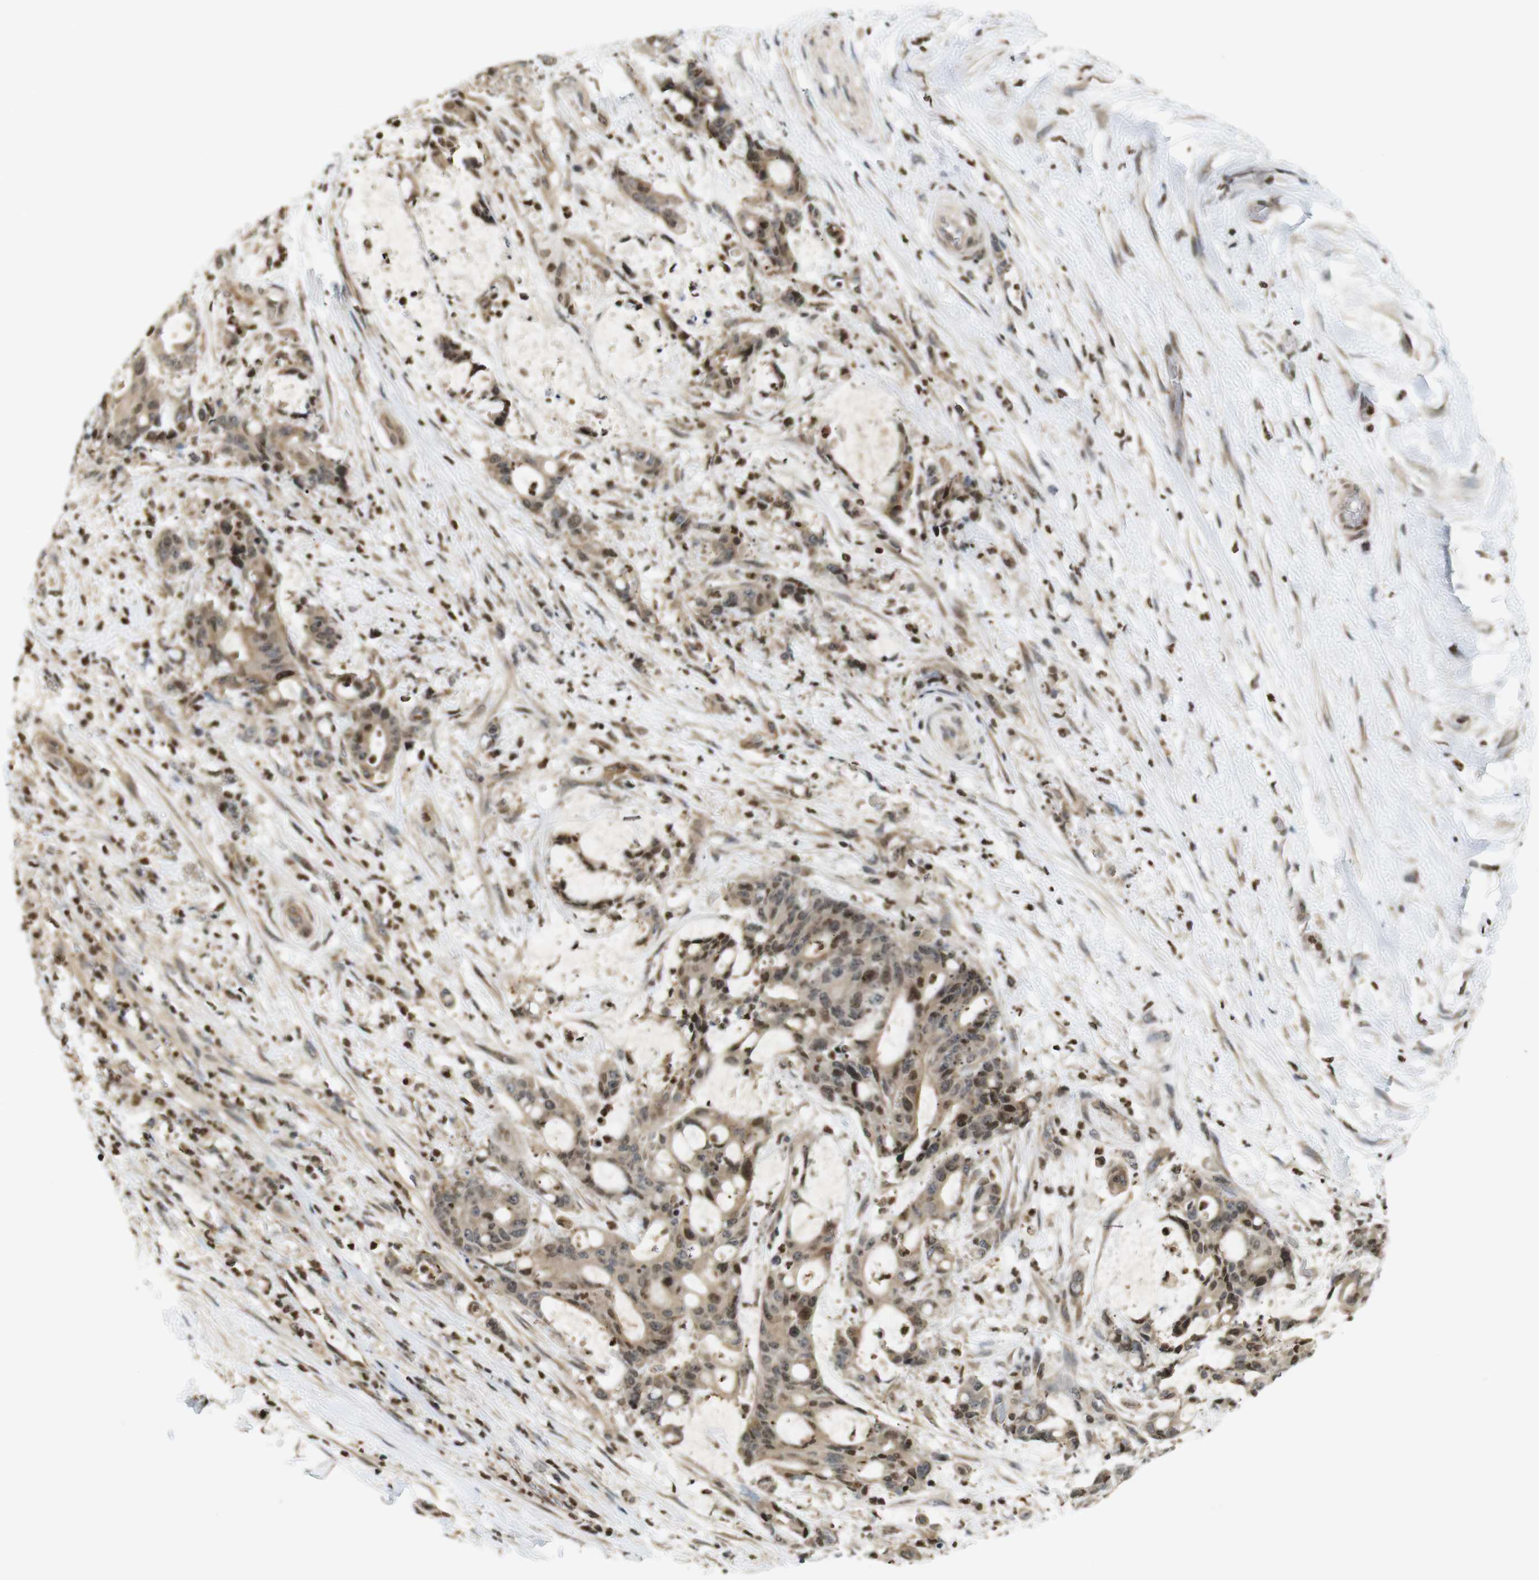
{"staining": {"intensity": "moderate", "quantity": "<25%", "location": "cytoplasmic/membranous,nuclear"}, "tissue": "liver cancer", "cell_type": "Tumor cells", "image_type": "cancer", "snomed": [{"axis": "morphology", "description": "Normal tissue, NOS"}, {"axis": "morphology", "description": "Cholangiocarcinoma"}, {"axis": "topography", "description": "Liver"}, {"axis": "topography", "description": "Peripheral nerve tissue"}], "caption": "Immunohistochemical staining of liver cholangiocarcinoma shows low levels of moderate cytoplasmic/membranous and nuclear expression in about <25% of tumor cells. Nuclei are stained in blue.", "gene": "MBD1", "patient": {"sex": "female", "age": 73}}